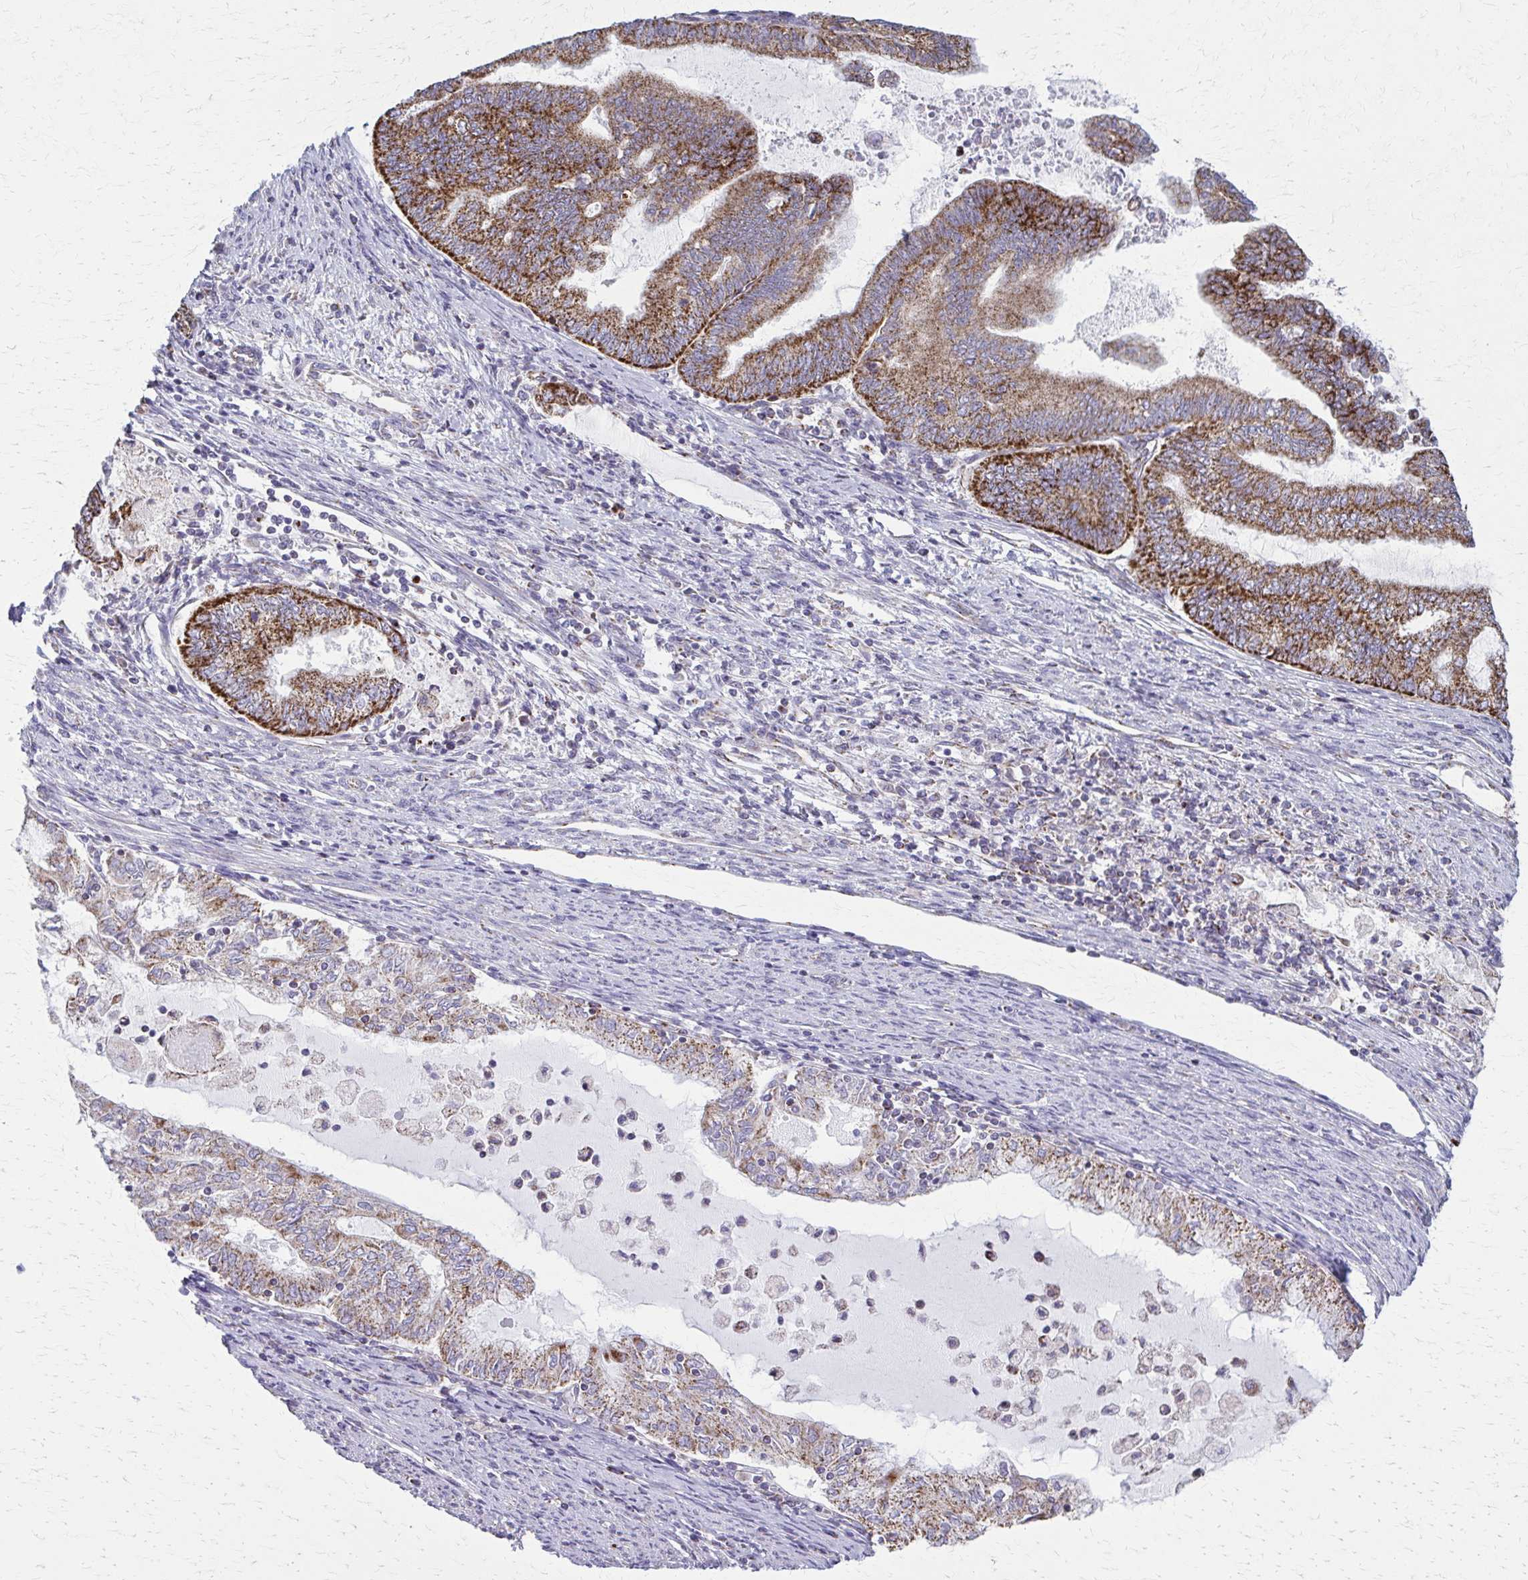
{"staining": {"intensity": "moderate", "quantity": ">75%", "location": "cytoplasmic/membranous"}, "tissue": "endometrial cancer", "cell_type": "Tumor cells", "image_type": "cancer", "snomed": [{"axis": "morphology", "description": "Adenocarcinoma, NOS"}, {"axis": "topography", "description": "Endometrium"}], "caption": "Endometrial cancer stained with a brown dye exhibits moderate cytoplasmic/membranous positive staining in about >75% of tumor cells.", "gene": "TVP23A", "patient": {"sex": "female", "age": 79}}